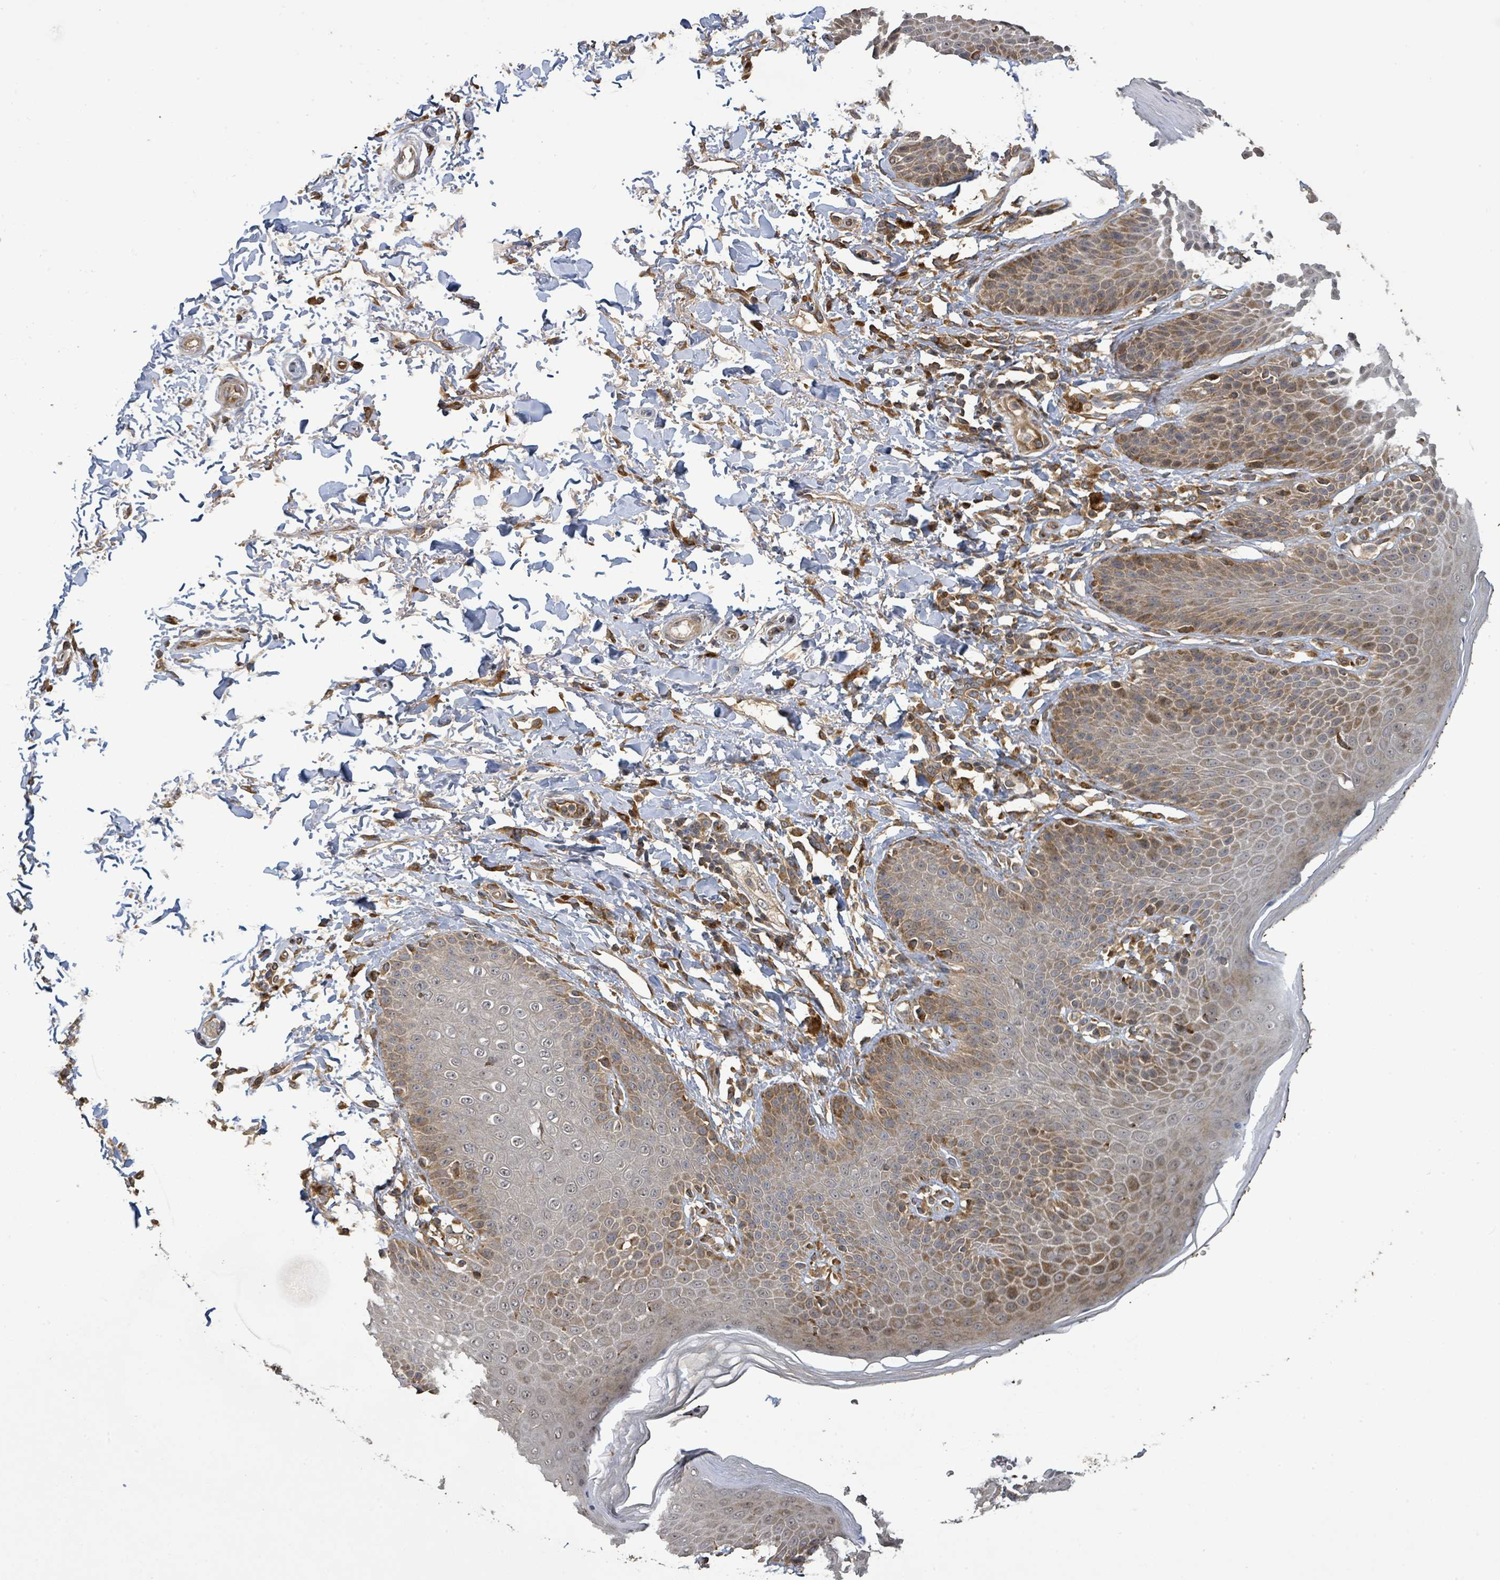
{"staining": {"intensity": "moderate", "quantity": ">75%", "location": "cytoplasmic/membranous"}, "tissue": "skin", "cell_type": "Epidermal cells", "image_type": "normal", "snomed": [{"axis": "morphology", "description": "Normal tissue, NOS"}, {"axis": "topography", "description": "Peripheral nerve tissue"}], "caption": "Benign skin exhibits moderate cytoplasmic/membranous positivity in approximately >75% of epidermal cells.", "gene": "STARD4", "patient": {"sex": "male", "age": 51}}